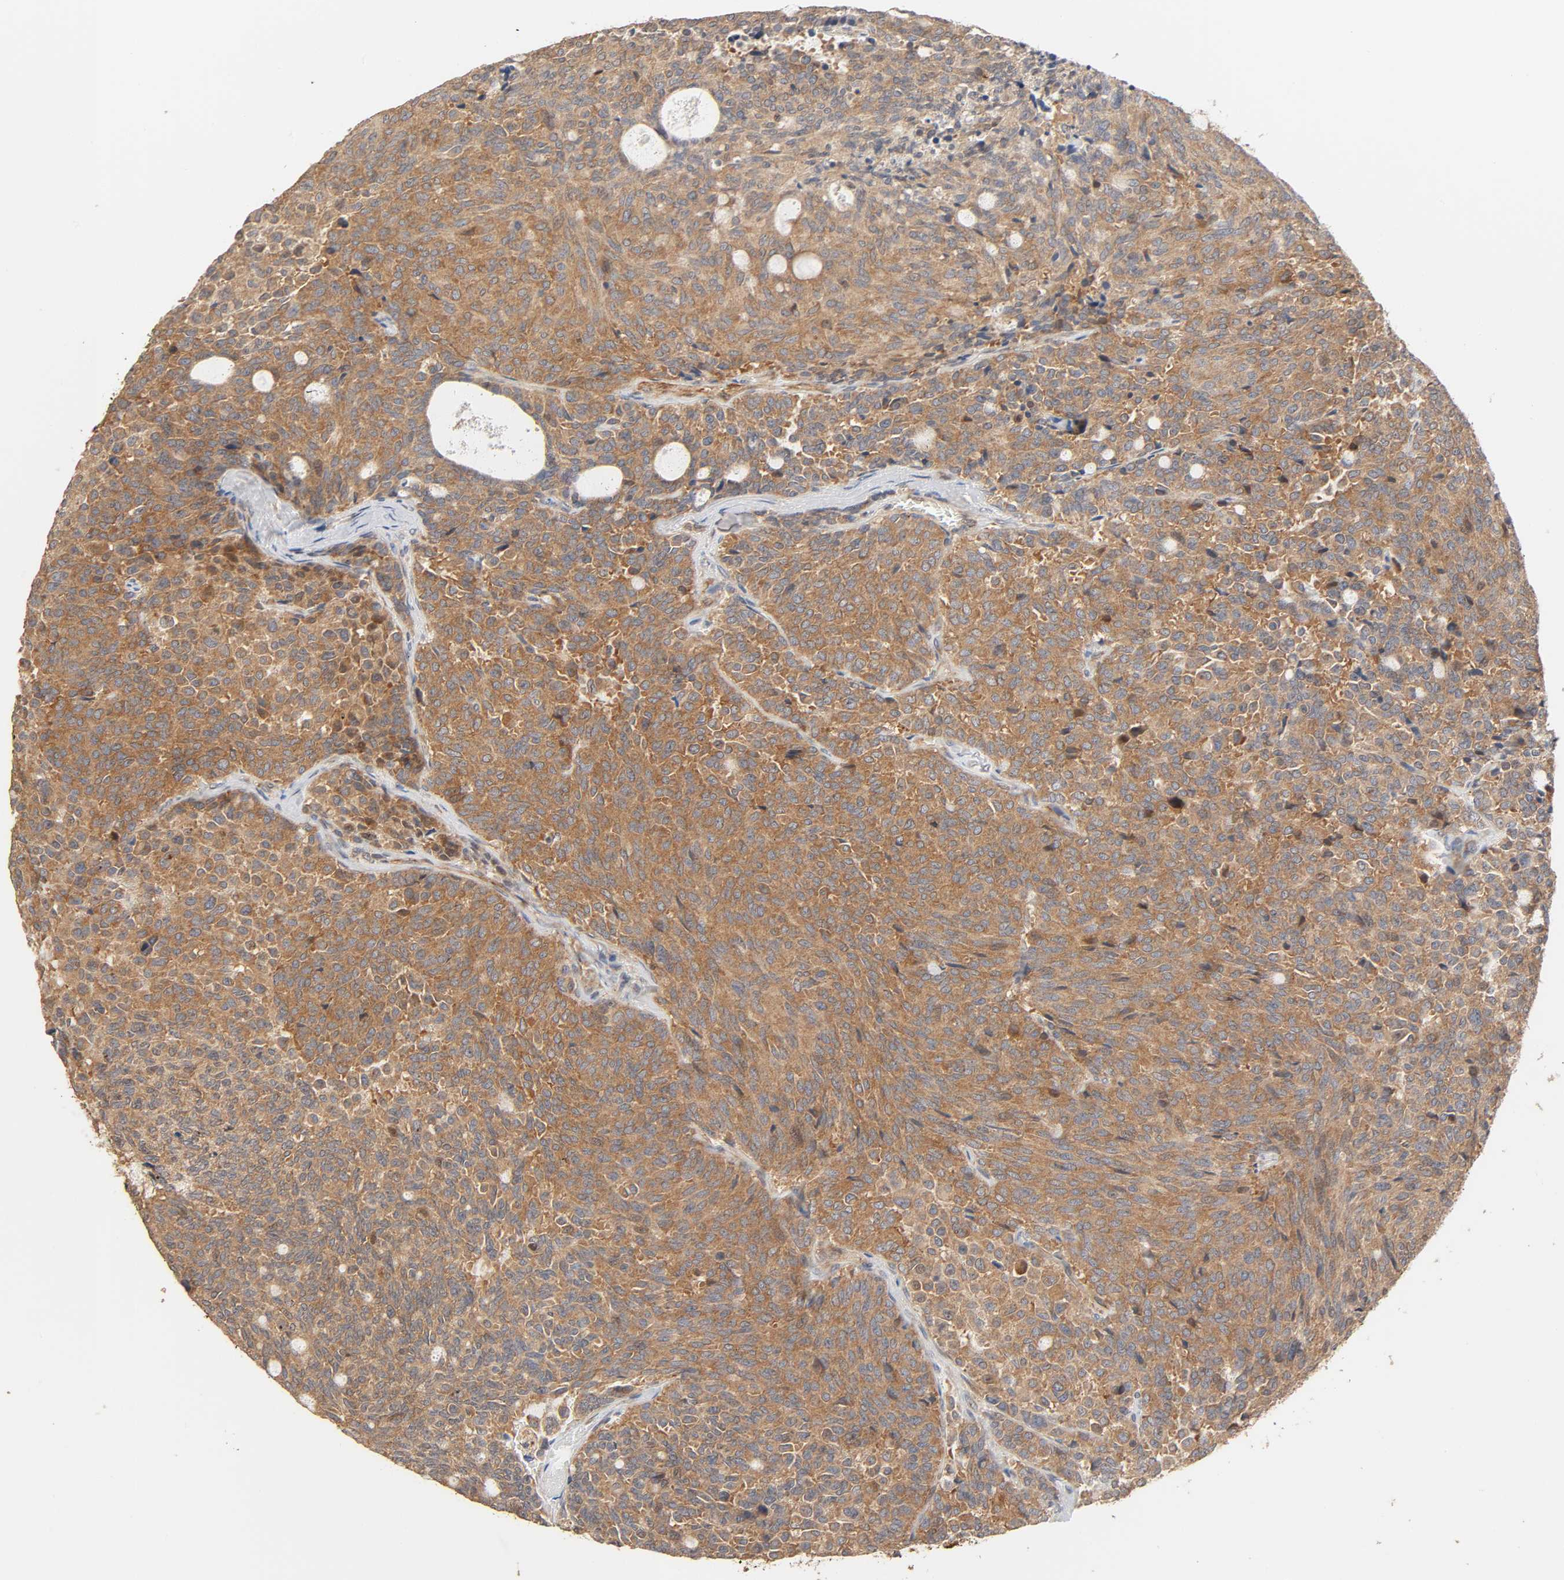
{"staining": {"intensity": "moderate", "quantity": ">75%", "location": "cytoplasmic/membranous"}, "tissue": "carcinoid", "cell_type": "Tumor cells", "image_type": "cancer", "snomed": [{"axis": "morphology", "description": "Carcinoid, malignant, NOS"}, {"axis": "topography", "description": "Pancreas"}], "caption": "Tumor cells show moderate cytoplasmic/membranous positivity in about >75% of cells in malignant carcinoid. (DAB IHC, brown staining for protein, blue staining for nuclei).", "gene": "NEMF", "patient": {"sex": "female", "age": 54}}